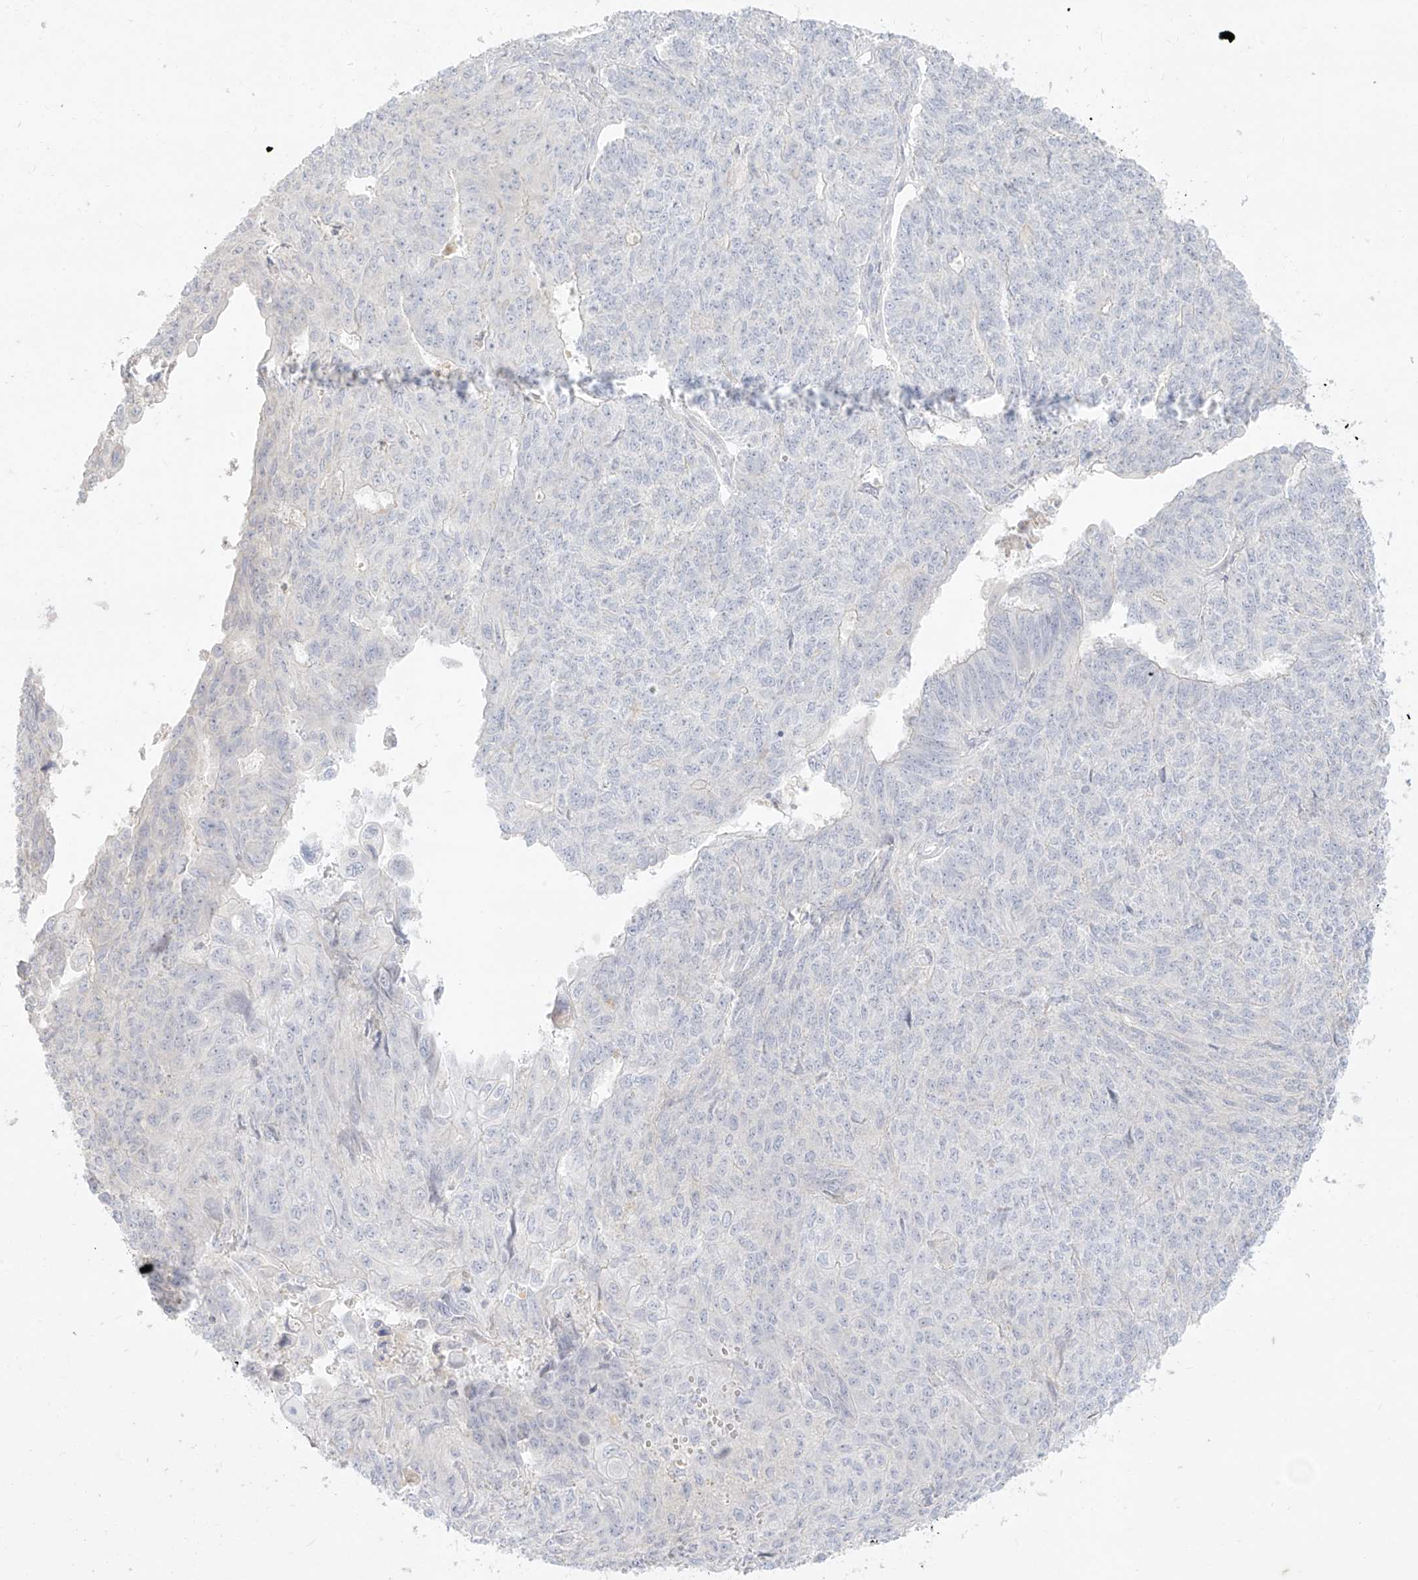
{"staining": {"intensity": "negative", "quantity": "none", "location": "none"}, "tissue": "endometrial cancer", "cell_type": "Tumor cells", "image_type": "cancer", "snomed": [{"axis": "morphology", "description": "Adenocarcinoma, NOS"}, {"axis": "topography", "description": "Endometrium"}], "caption": "Endometrial cancer was stained to show a protein in brown. There is no significant staining in tumor cells. (Immunohistochemistry, brightfield microscopy, high magnification).", "gene": "ARHGEF40", "patient": {"sex": "female", "age": 32}}